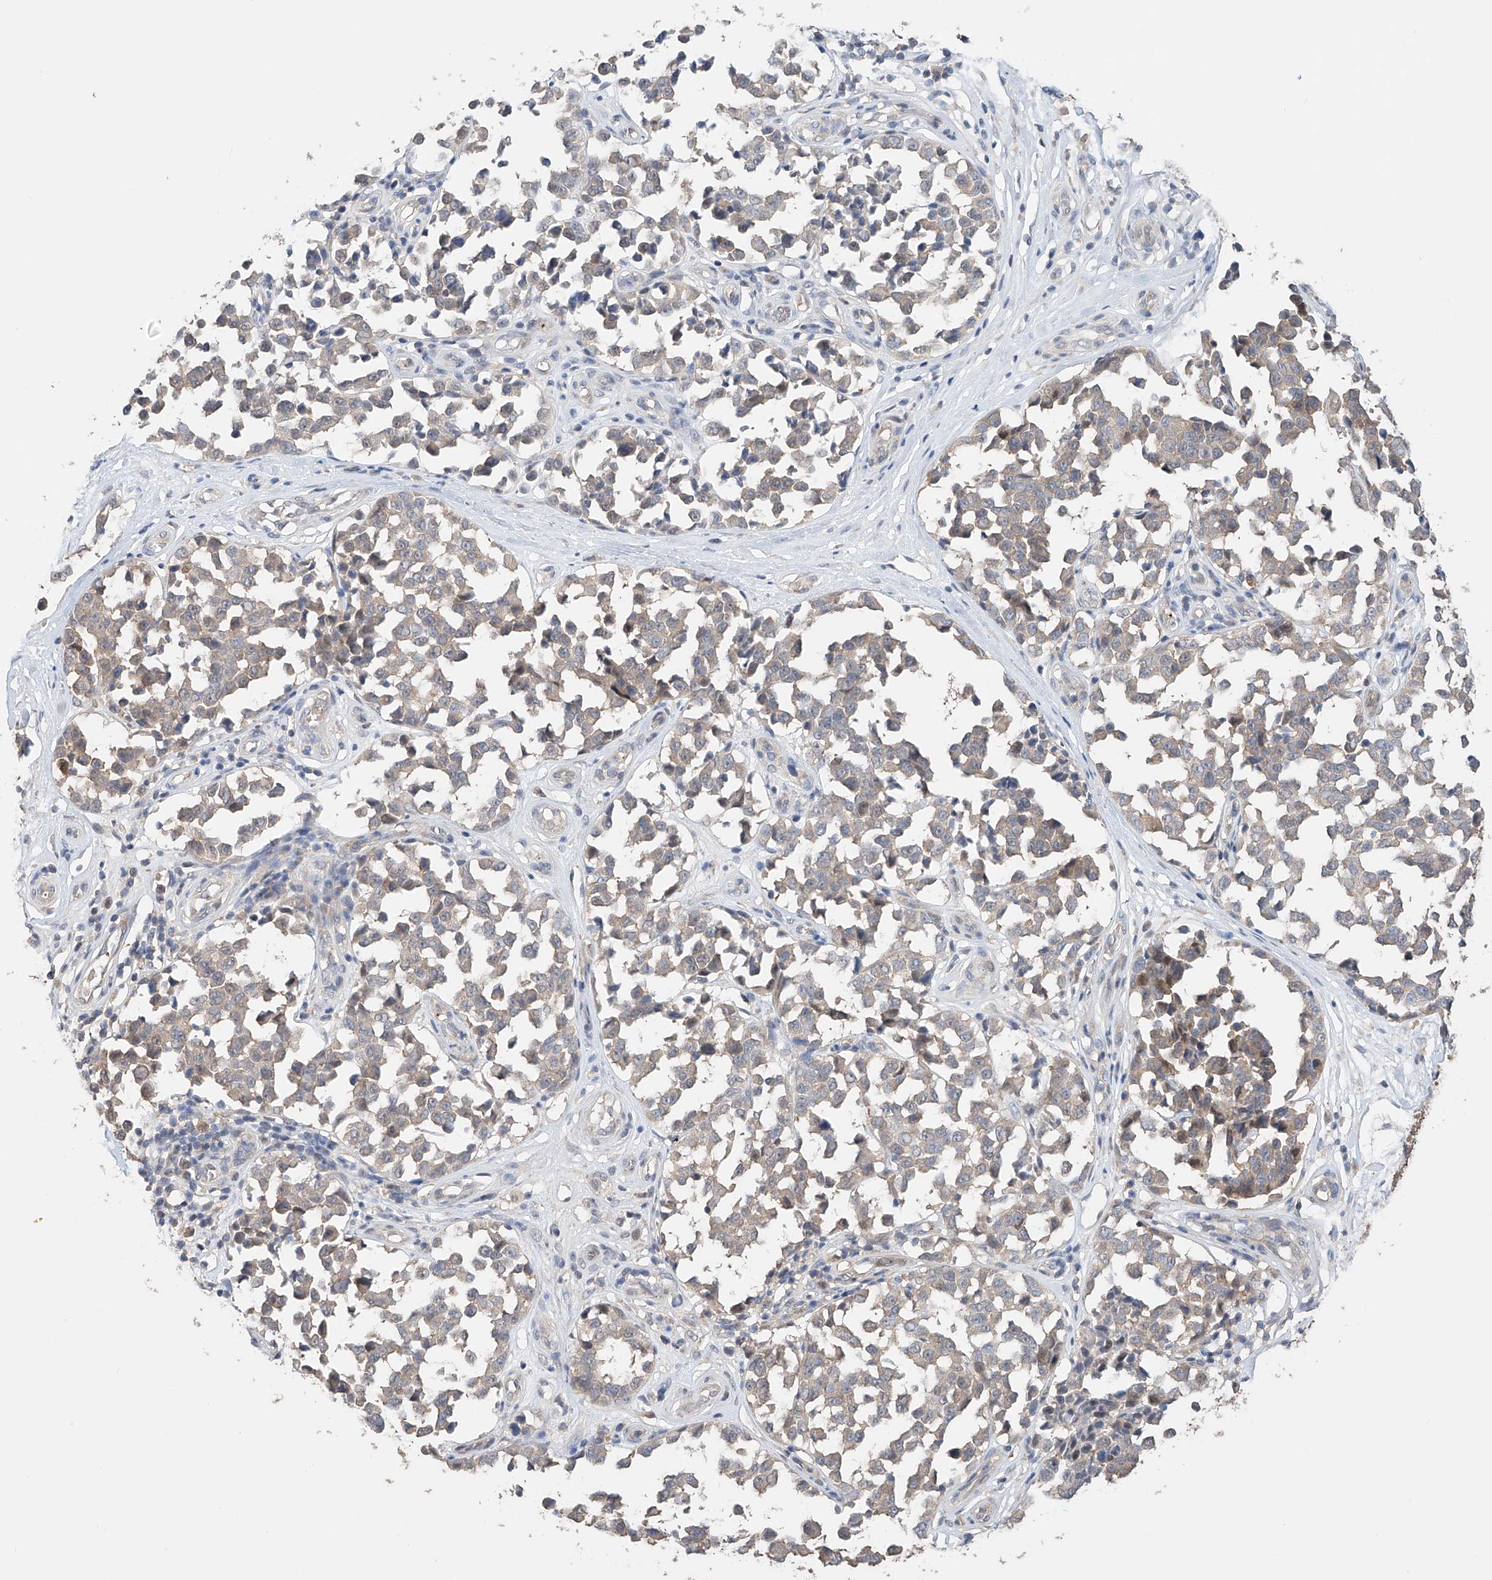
{"staining": {"intensity": "negative", "quantity": "none", "location": "none"}, "tissue": "melanoma", "cell_type": "Tumor cells", "image_type": "cancer", "snomed": [{"axis": "morphology", "description": "Malignant melanoma, NOS"}, {"axis": "topography", "description": "Skin"}], "caption": "There is no significant positivity in tumor cells of melanoma.", "gene": "ZFHX2", "patient": {"sex": "female", "age": 64}}